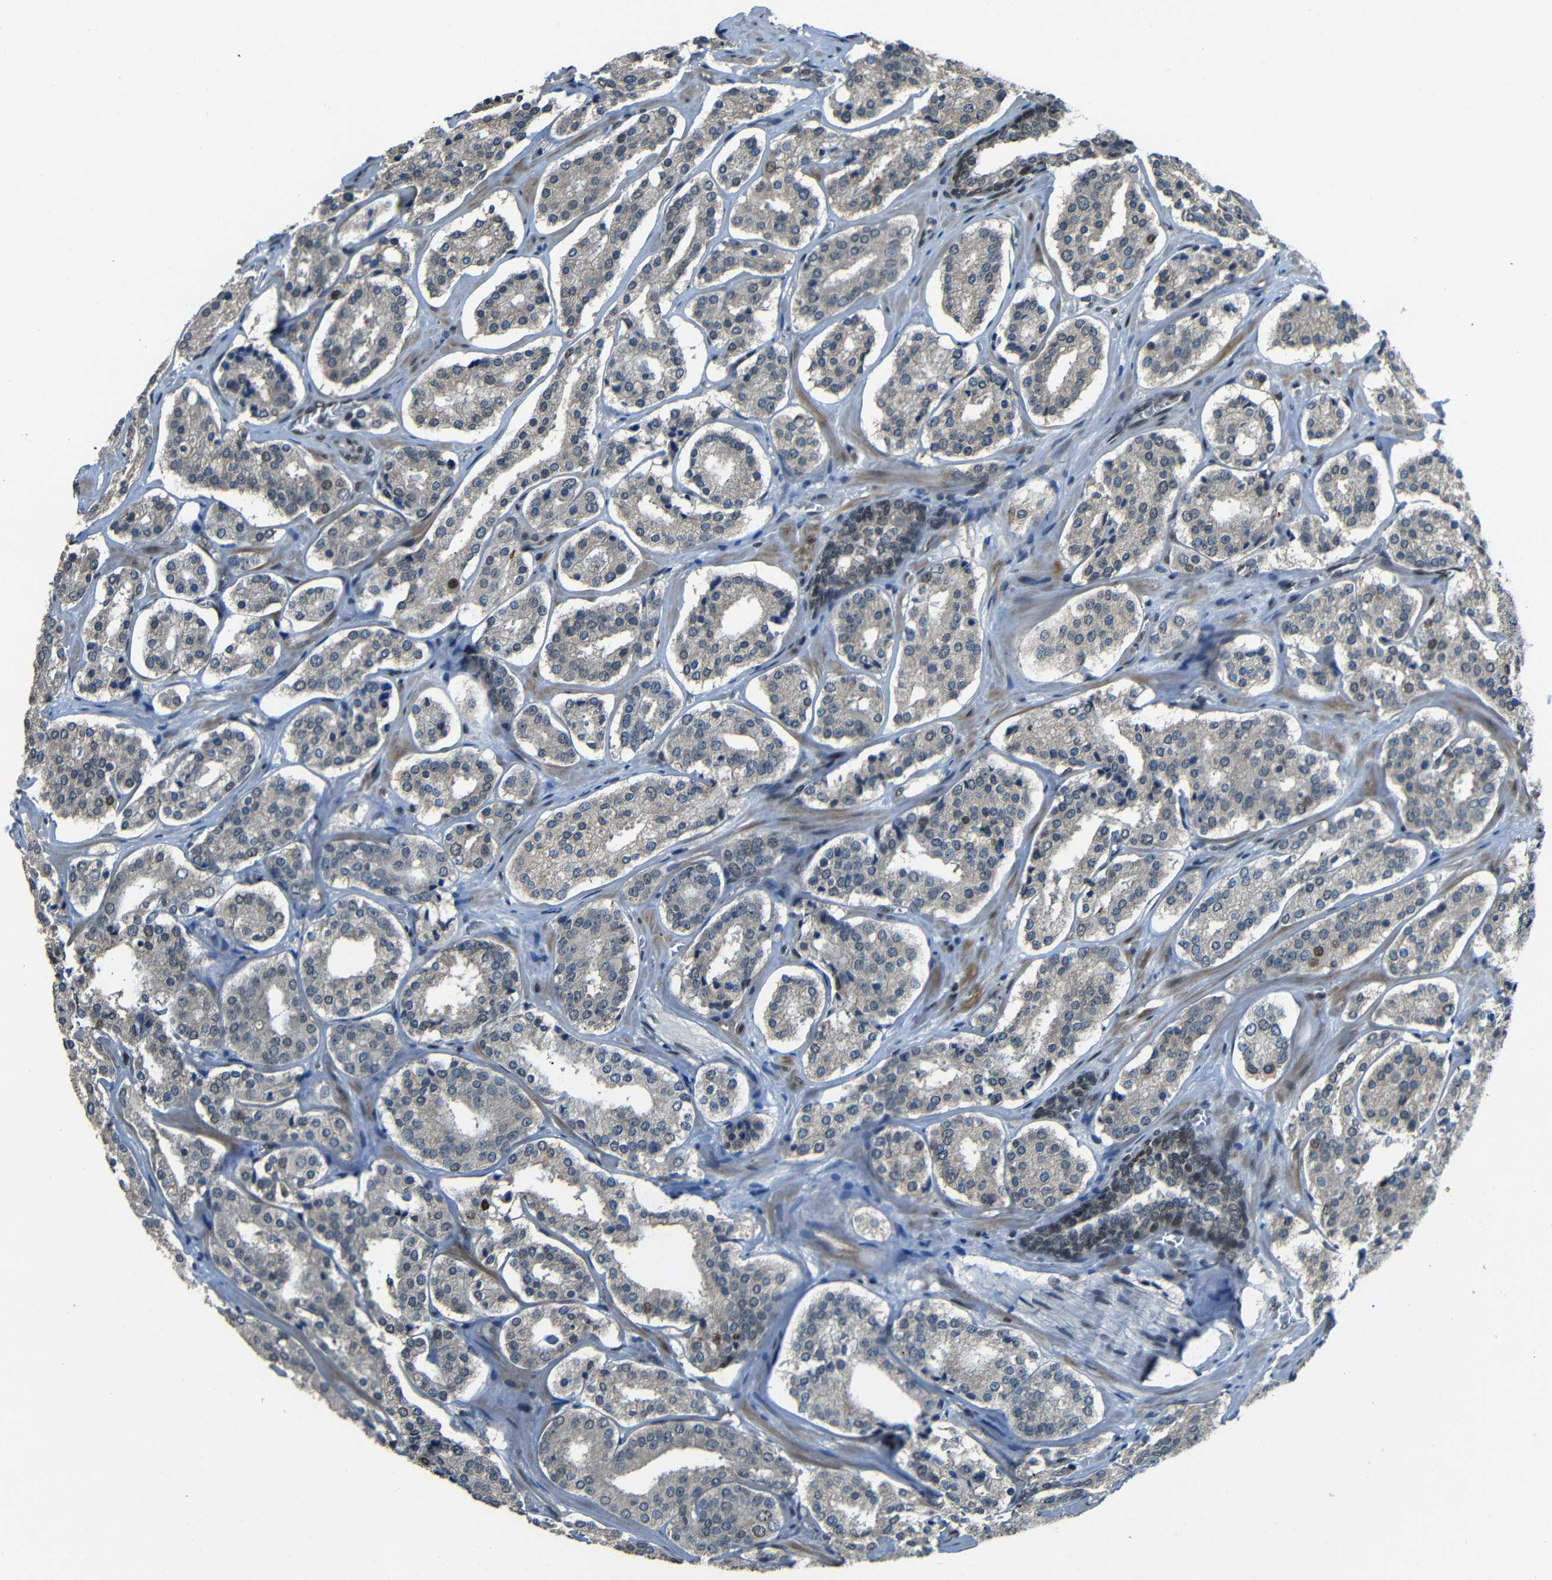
{"staining": {"intensity": "negative", "quantity": "none", "location": "none"}, "tissue": "prostate cancer", "cell_type": "Tumor cells", "image_type": "cancer", "snomed": [{"axis": "morphology", "description": "Adenocarcinoma, High grade"}, {"axis": "topography", "description": "Prostate"}], "caption": "Immunohistochemistry (IHC) photomicrograph of neoplastic tissue: human prostate cancer (high-grade adenocarcinoma) stained with DAB reveals no significant protein staining in tumor cells.", "gene": "PSIP1", "patient": {"sex": "male", "age": 60}}